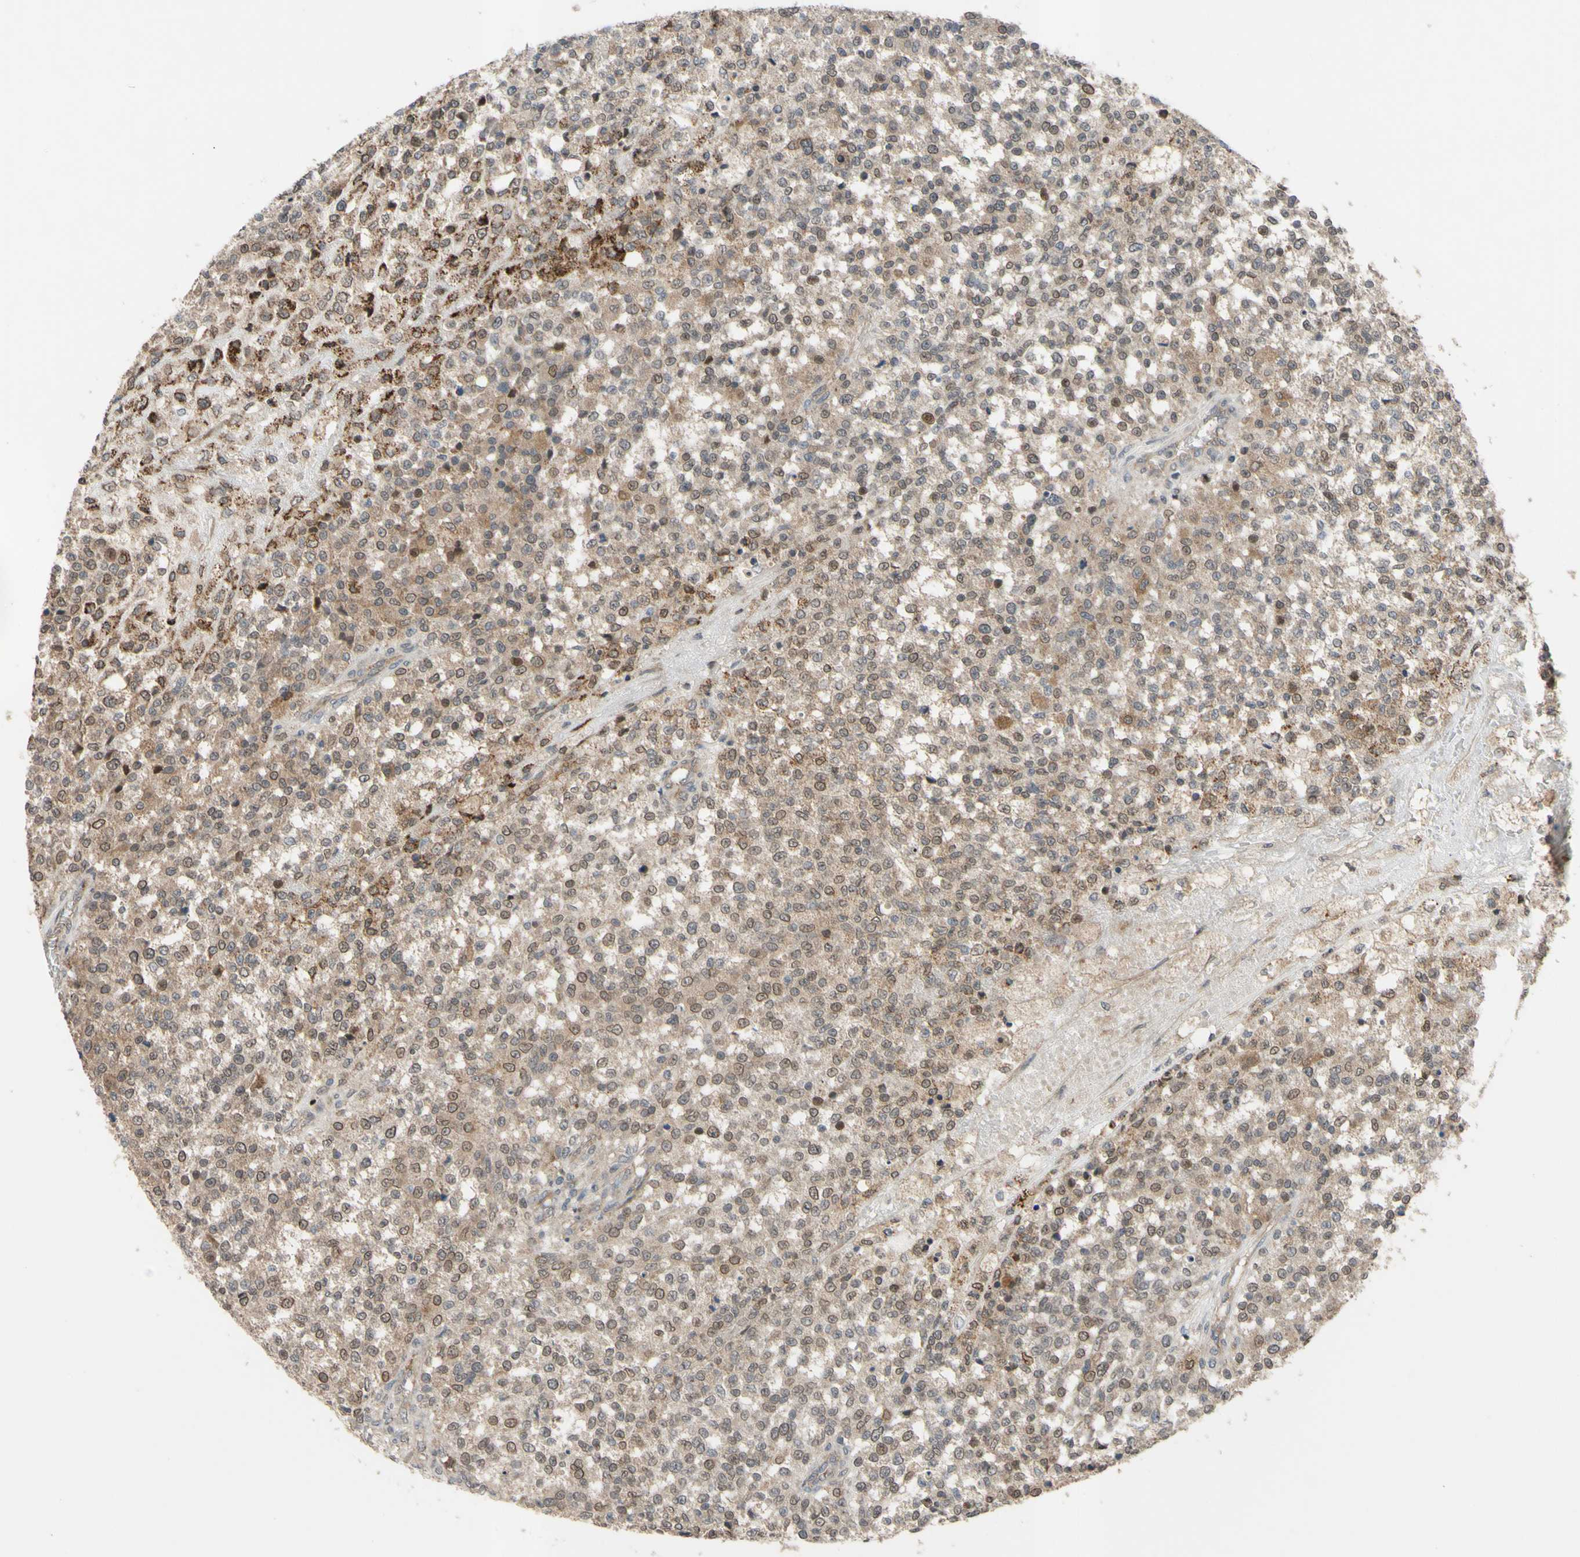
{"staining": {"intensity": "moderate", "quantity": ">75%", "location": "cytoplasmic/membranous,nuclear"}, "tissue": "testis cancer", "cell_type": "Tumor cells", "image_type": "cancer", "snomed": [{"axis": "morphology", "description": "Seminoma, NOS"}, {"axis": "topography", "description": "Testis"}], "caption": "Human seminoma (testis) stained with a protein marker exhibits moderate staining in tumor cells.", "gene": "SHROOM4", "patient": {"sex": "male", "age": 59}}